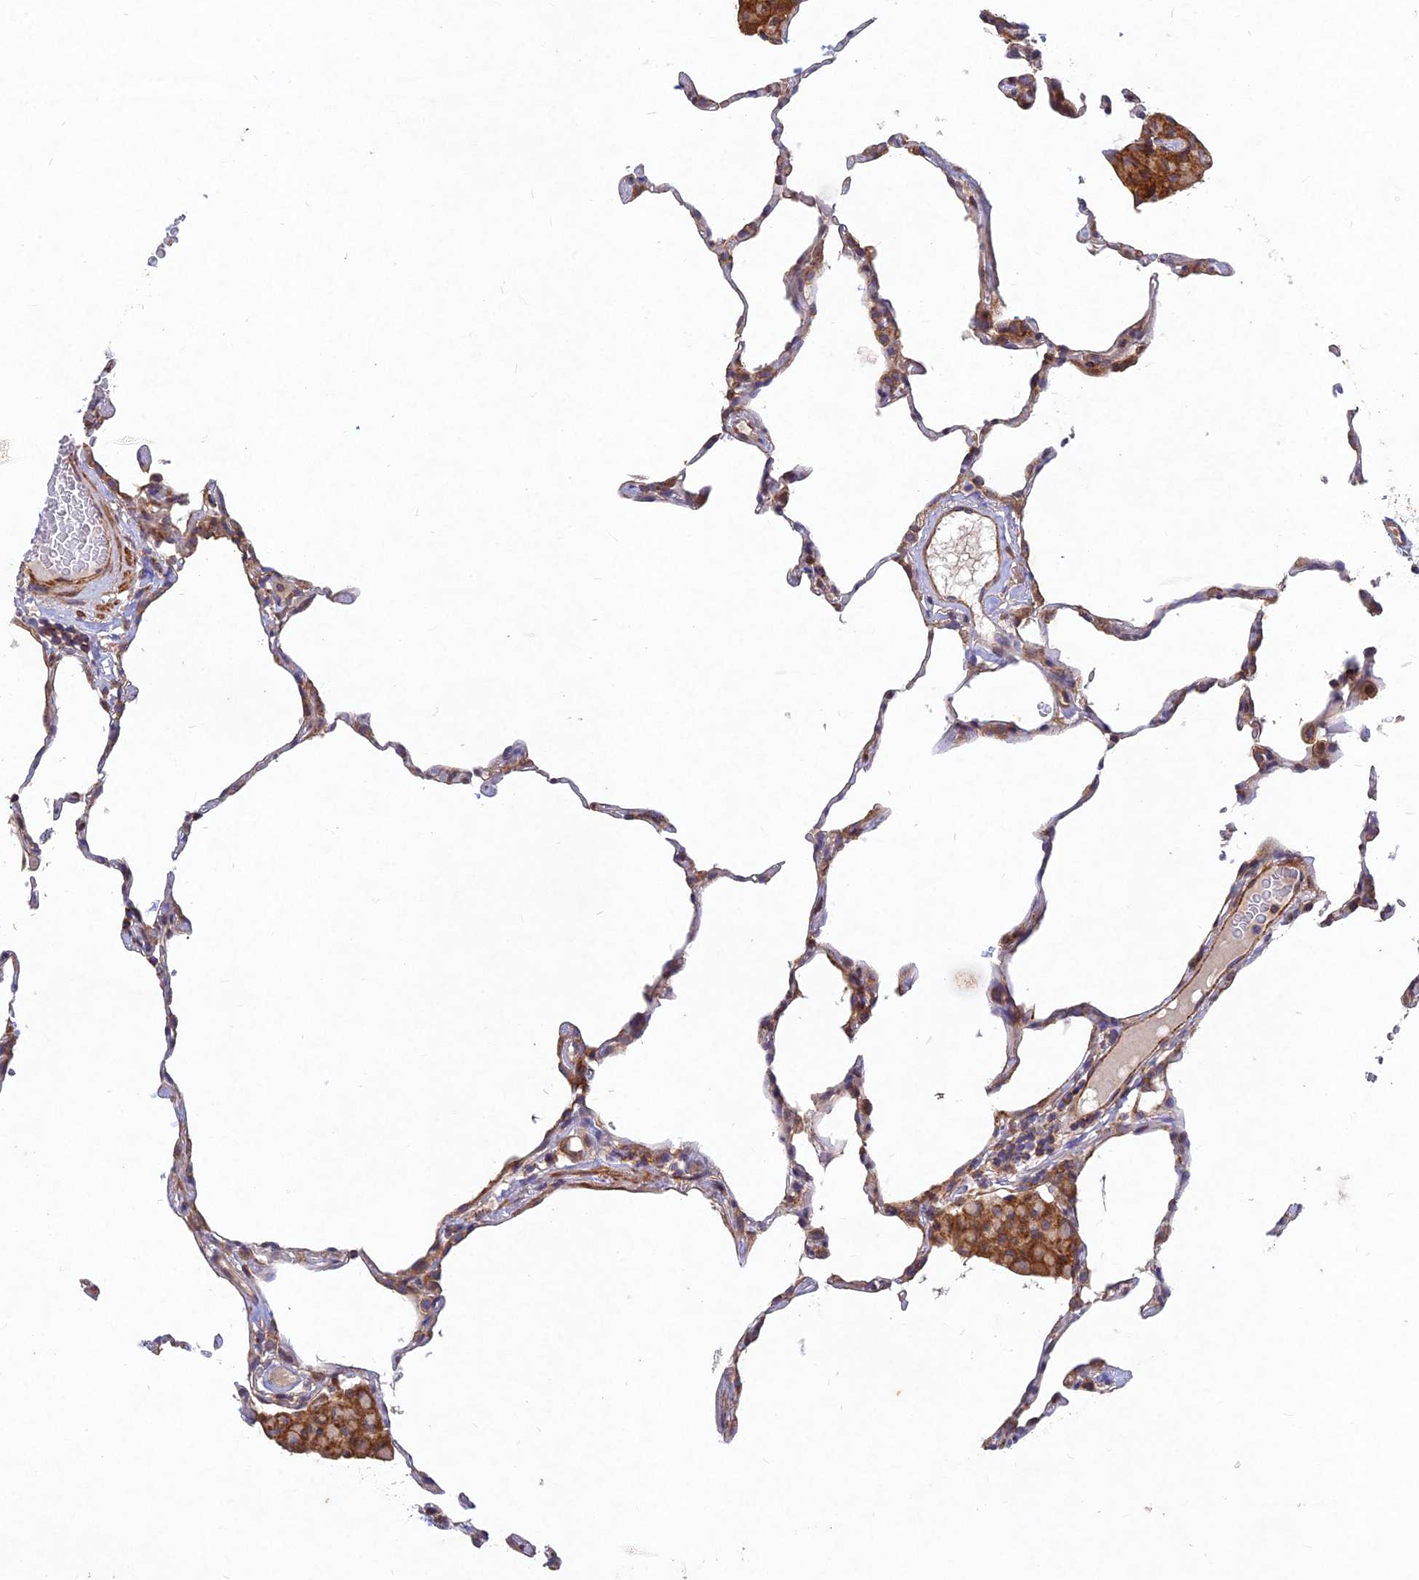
{"staining": {"intensity": "moderate", "quantity": "<25%", "location": "cytoplasmic/membranous"}, "tissue": "lung", "cell_type": "Alveolar cells", "image_type": "normal", "snomed": [{"axis": "morphology", "description": "Normal tissue, NOS"}, {"axis": "topography", "description": "Lung"}], "caption": "Immunohistochemical staining of normal lung reveals low levels of moderate cytoplasmic/membranous expression in approximately <25% of alveolar cells. (DAB (3,3'-diaminobenzidine) IHC, brown staining for protein, blue staining for nuclei).", "gene": "RELCH", "patient": {"sex": "female", "age": 57}}